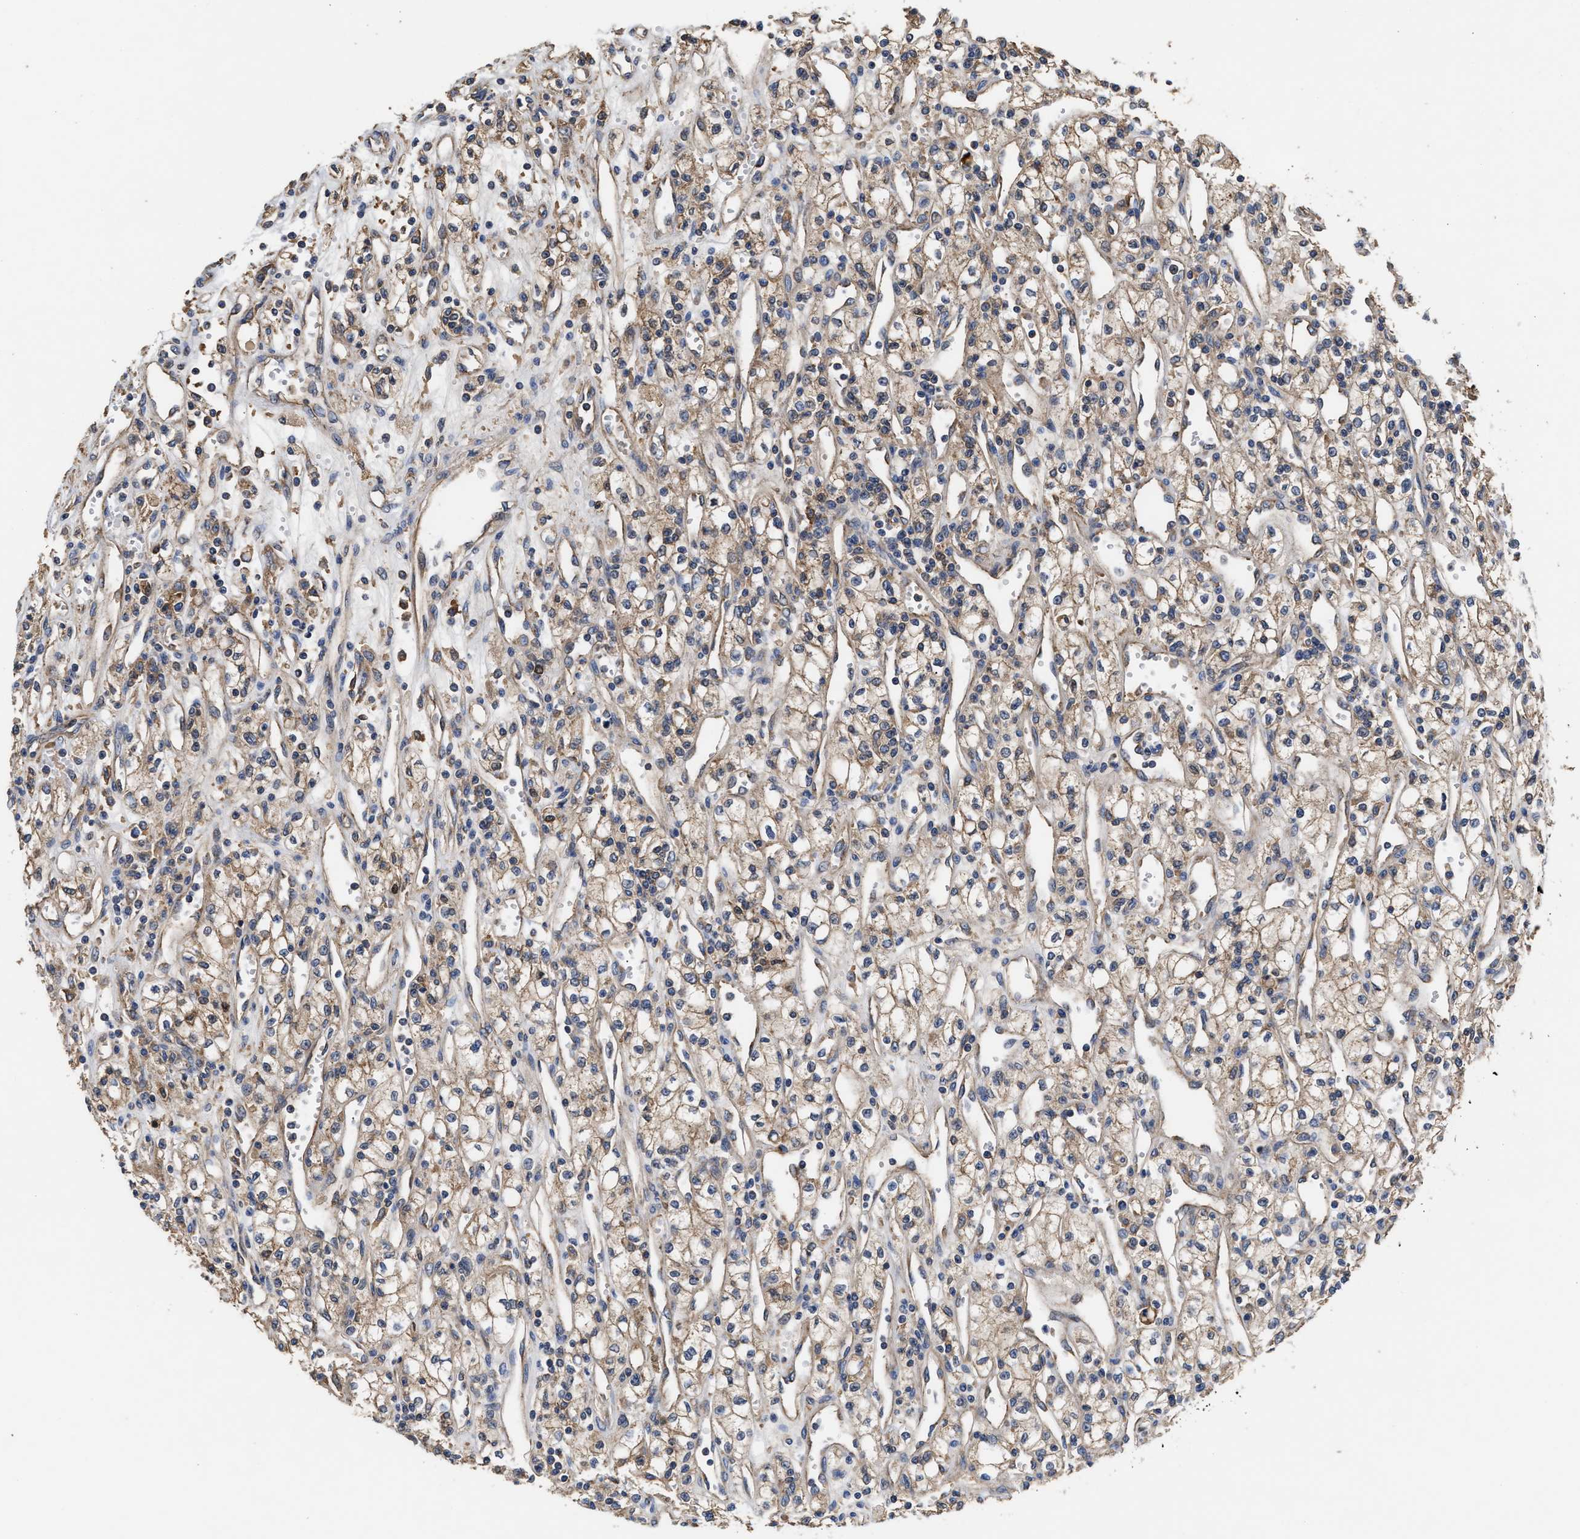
{"staining": {"intensity": "weak", "quantity": ">75%", "location": "cytoplasmic/membranous"}, "tissue": "renal cancer", "cell_type": "Tumor cells", "image_type": "cancer", "snomed": [{"axis": "morphology", "description": "Adenocarcinoma, NOS"}, {"axis": "topography", "description": "Kidney"}], "caption": "Renal cancer (adenocarcinoma) was stained to show a protein in brown. There is low levels of weak cytoplasmic/membranous positivity in about >75% of tumor cells.", "gene": "KLB", "patient": {"sex": "male", "age": 59}}